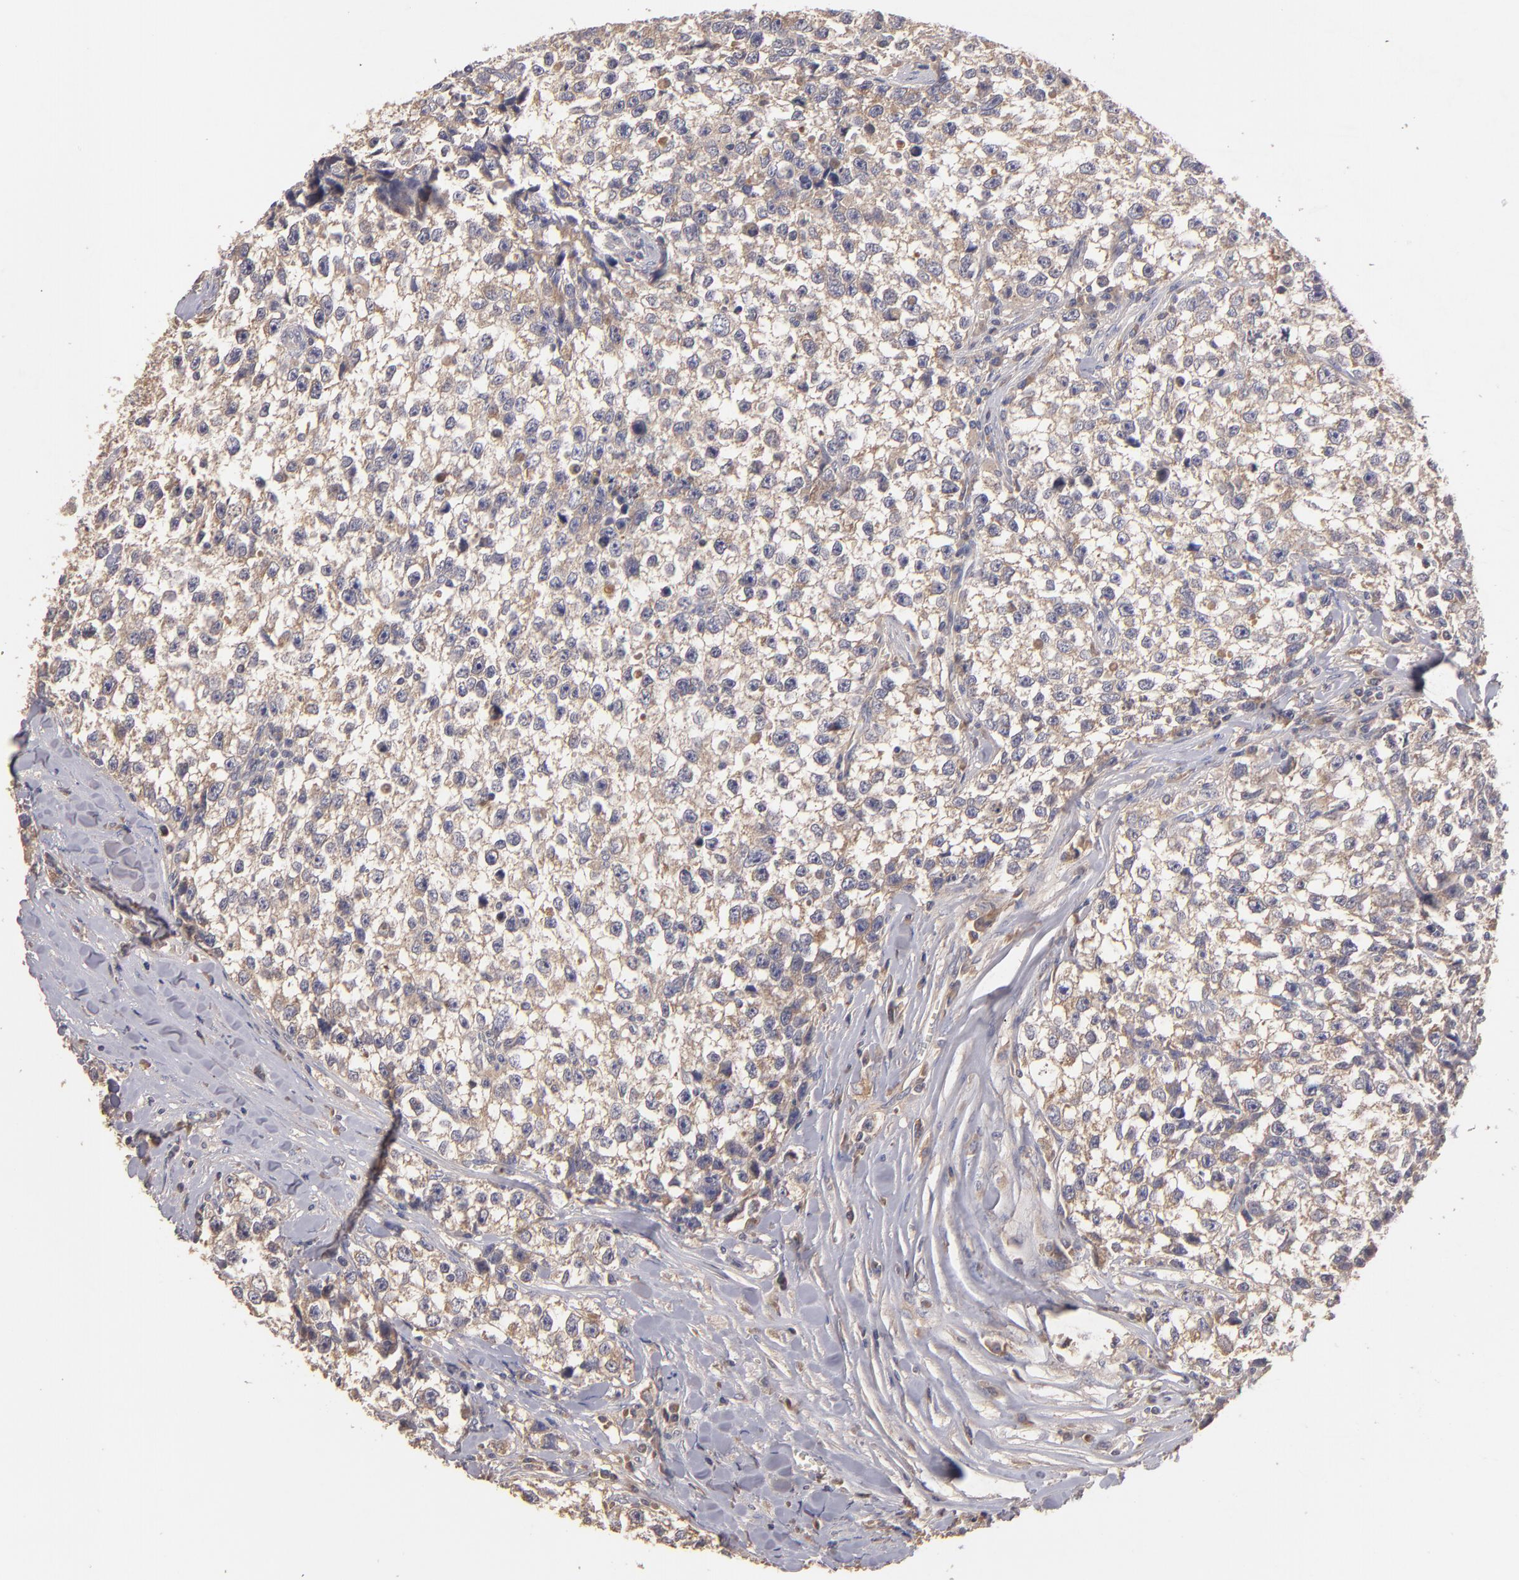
{"staining": {"intensity": "weak", "quantity": "25%-75%", "location": "cytoplasmic/membranous"}, "tissue": "testis cancer", "cell_type": "Tumor cells", "image_type": "cancer", "snomed": [{"axis": "morphology", "description": "Seminoma, NOS"}, {"axis": "morphology", "description": "Carcinoma, Embryonal, NOS"}, {"axis": "topography", "description": "Testis"}], "caption": "There is low levels of weak cytoplasmic/membranous staining in tumor cells of testis seminoma, as demonstrated by immunohistochemical staining (brown color).", "gene": "UPF3B", "patient": {"sex": "male", "age": 30}}